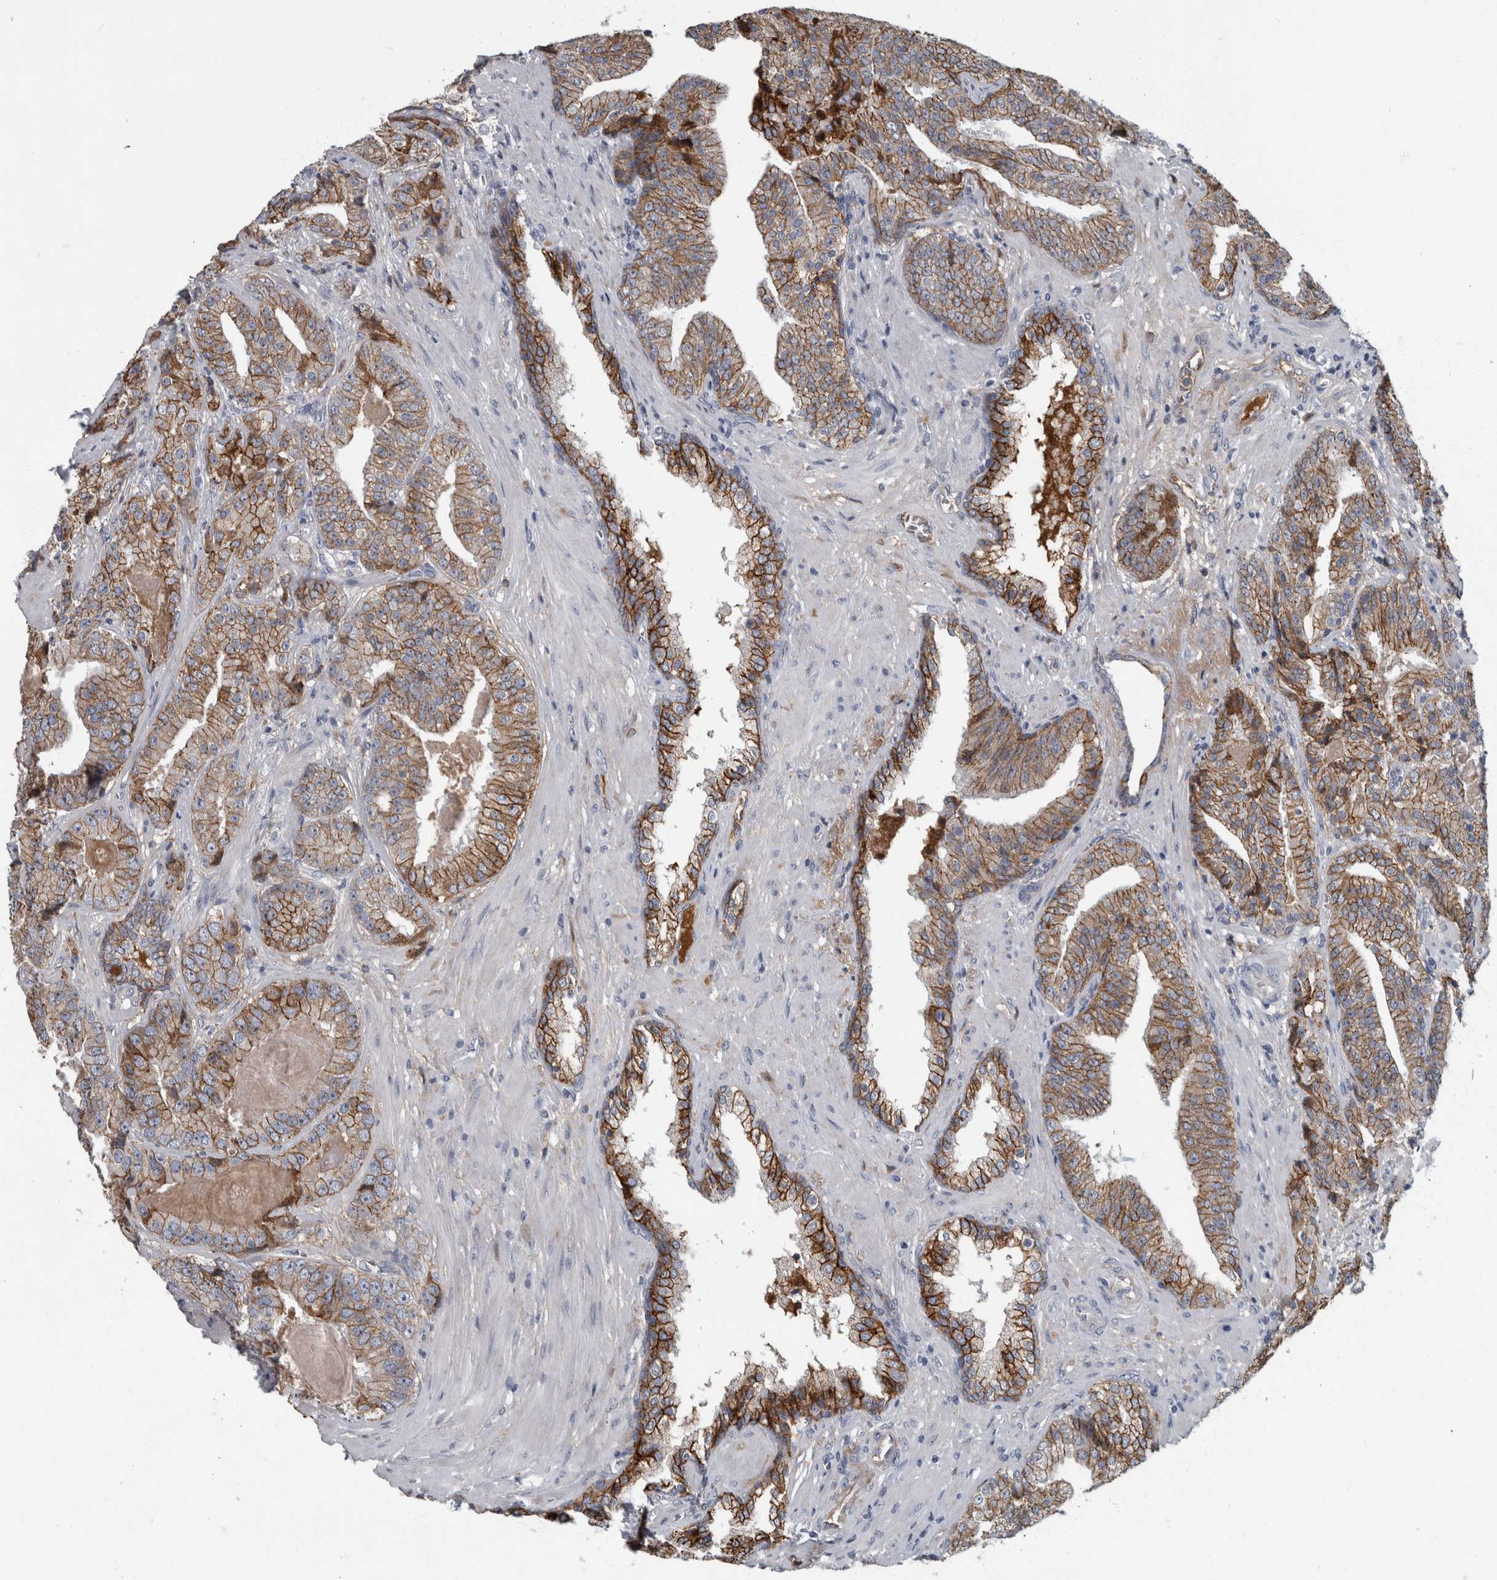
{"staining": {"intensity": "moderate", "quantity": ">75%", "location": "cytoplasmic/membranous"}, "tissue": "prostate cancer", "cell_type": "Tumor cells", "image_type": "cancer", "snomed": [{"axis": "morphology", "description": "Adenocarcinoma, Low grade"}, {"axis": "topography", "description": "Prostate"}], "caption": "Immunohistochemical staining of prostate adenocarcinoma (low-grade) reveals moderate cytoplasmic/membranous protein staining in approximately >75% of tumor cells.", "gene": "DSG2", "patient": {"sex": "male", "age": 67}}